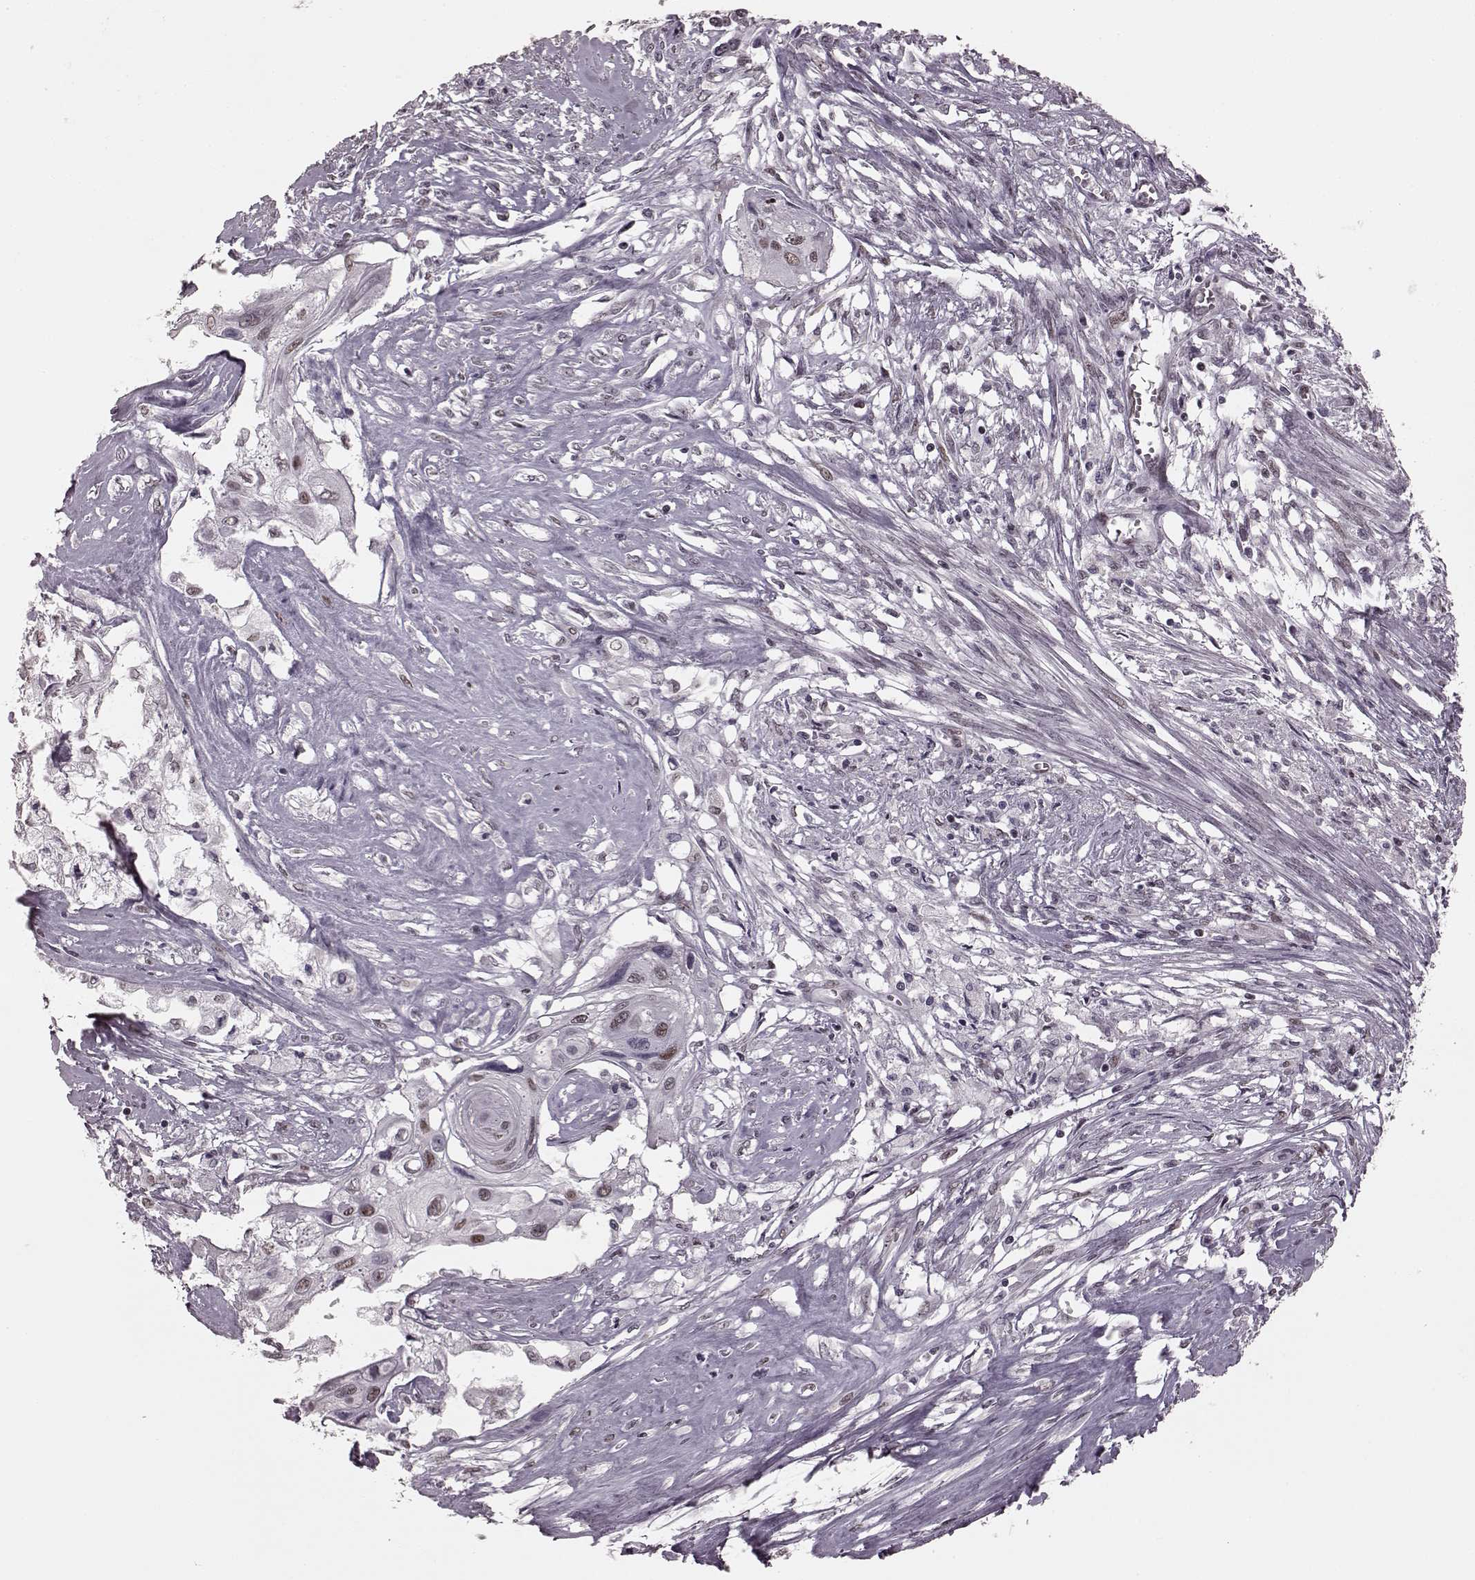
{"staining": {"intensity": "weak", "quantity": ">75%", "location": "nuclear"}, "tissue": "cervical cancer", "cell_type": "Tumor cells", "image_type": "cancer", "snomed": [{"axis": "morphology", "description": "Squamous cell carcinoma, NOS"}, {"axis": "topography", "description": "Cervix"}], "caption": "Human cervical cancer stained for a protein (brown) exhibits weak nuclear positive expression in about >75% of tumor cells.", "gene": "NR2C1", "patient": {"sex": "female", "age": 49}}